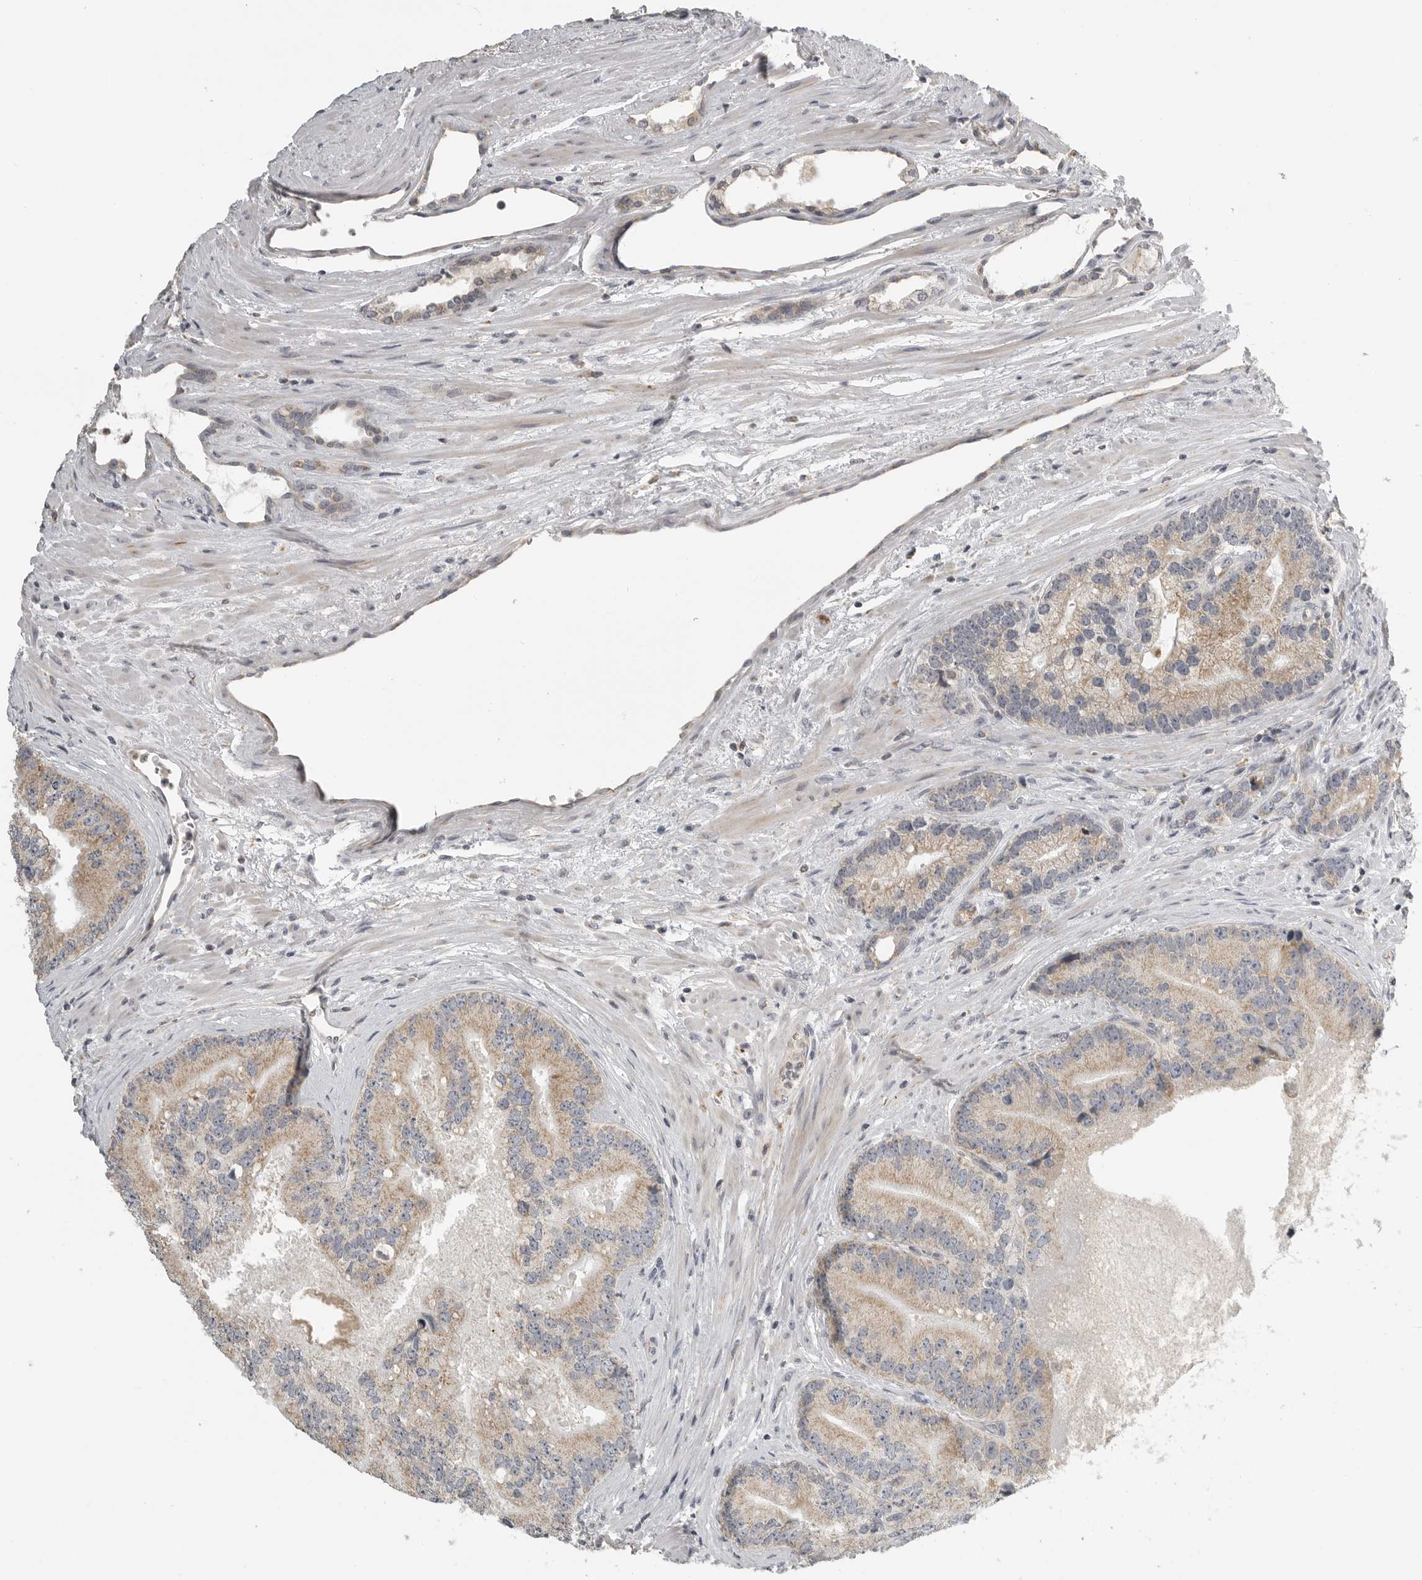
{"staining": {"intensity": "weak", "quantity": "25%-75%", "location": "cytoplasmic/membranous"}, "tissue": "prostate cancer", "cell_type": "Tumor cells", "image_type": "cancer", "snomed": [{"axis": "morphology", "description": "Adenocarcinoma, High grade"}, {"axis": "topography", "description": "Prostate"}], "caption": "High-grade adenocarcinoma (prostate) stained with a brown dye displays weak cytoplasmic/membranous positive staining in approximately 25%-75% of tumor cells.", "gene": "RXFP3", "patient": {"sex": "male", "age": 70}}